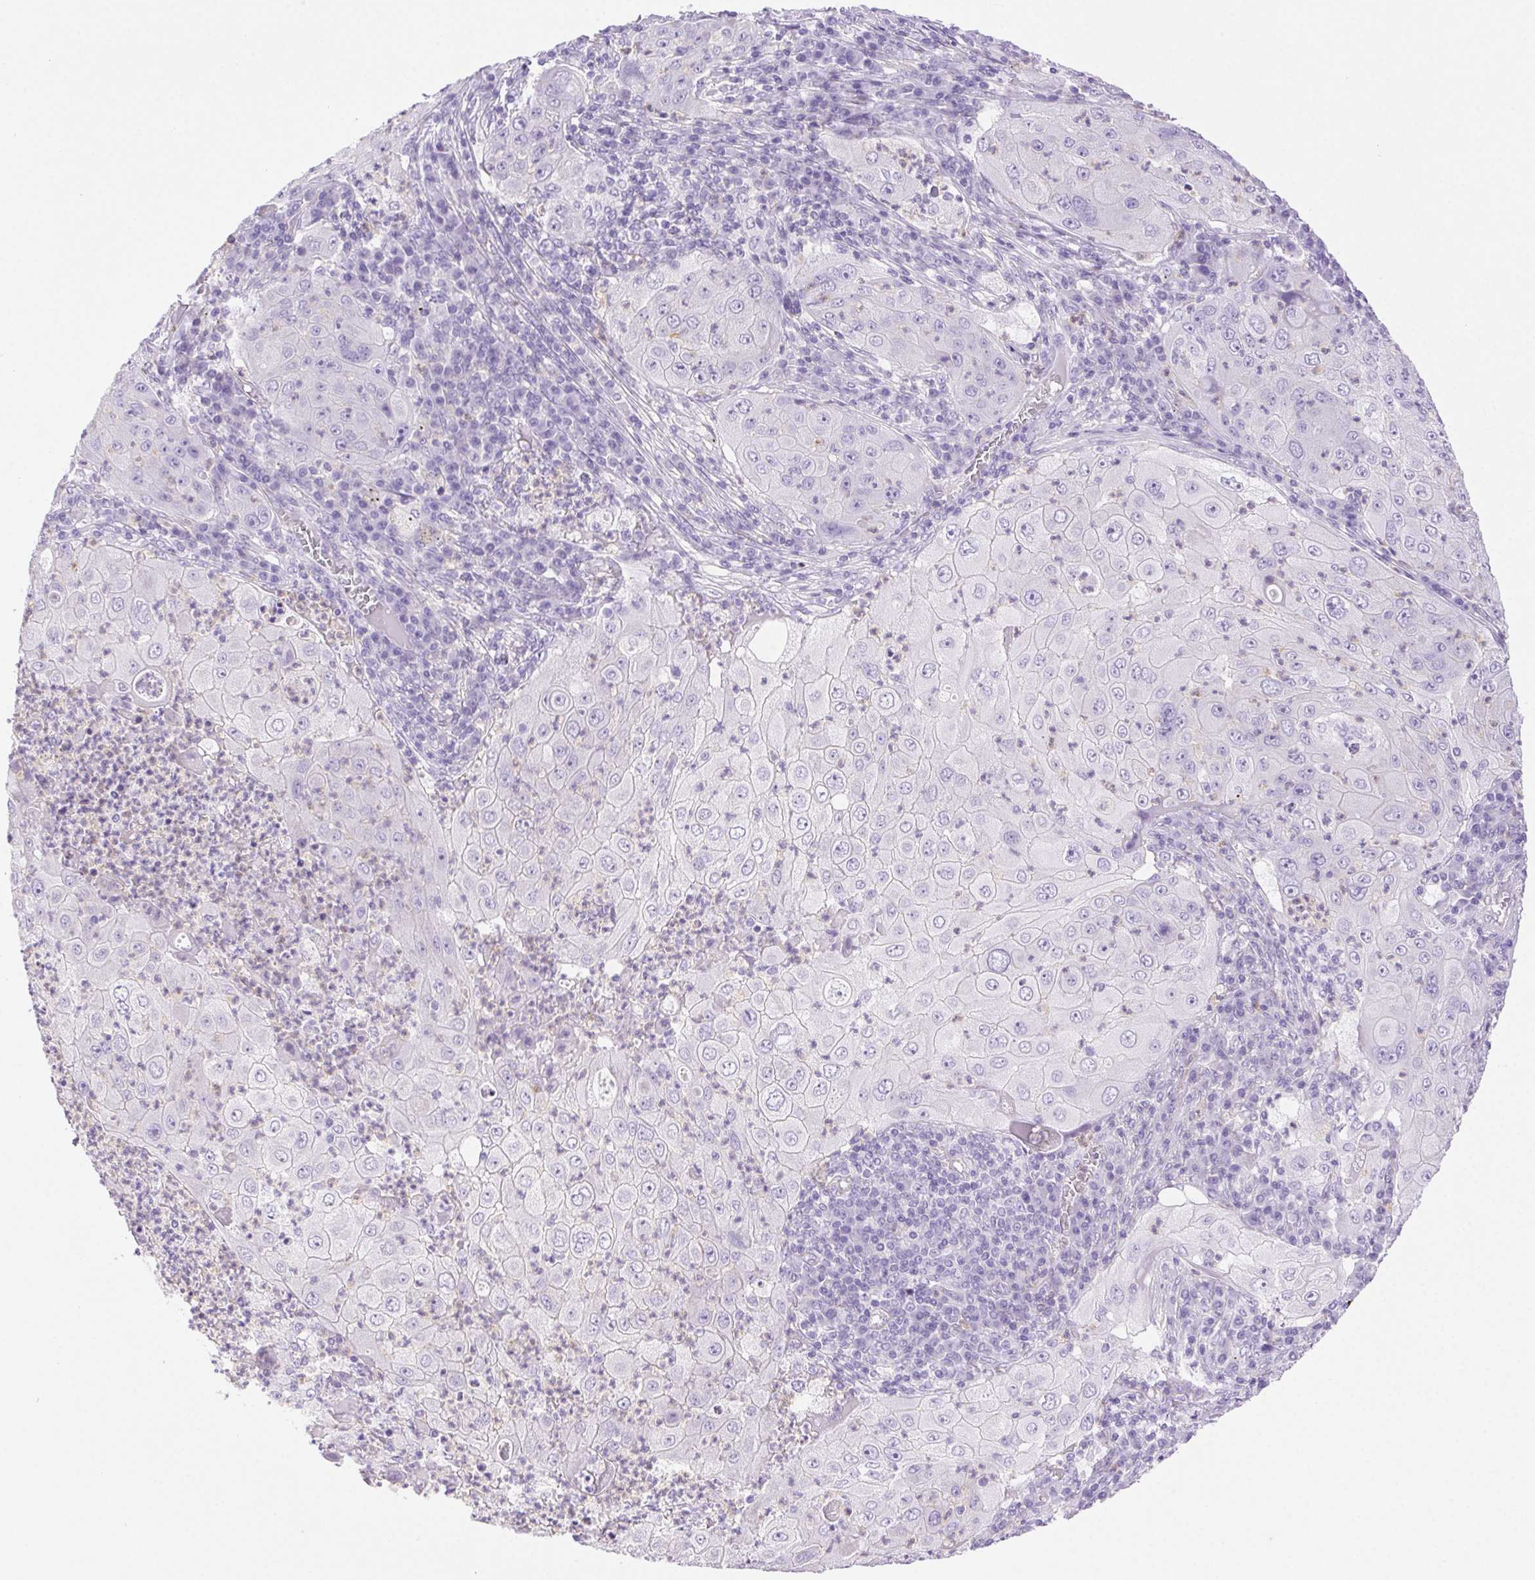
{"staining": {"intensity": "negative", "quantity": "none", "location": "none"}, "tissue": "lung cancer", "cell_type": "Tumor cells", "image_type": "cancer", "snomed": [{"axis": "morphology", "description": "Squamous cell carcinoma, NOS"}, {"axis": "topography", "description": "Lung"}], "caption": "This is an immunohistochemistry histopathology image of human lung cancer (squamous cell carcinoma). There is no expression in tumor cells.", "gene": "SHCBP1L", "patient": {"sex": "female", "age": 59}}